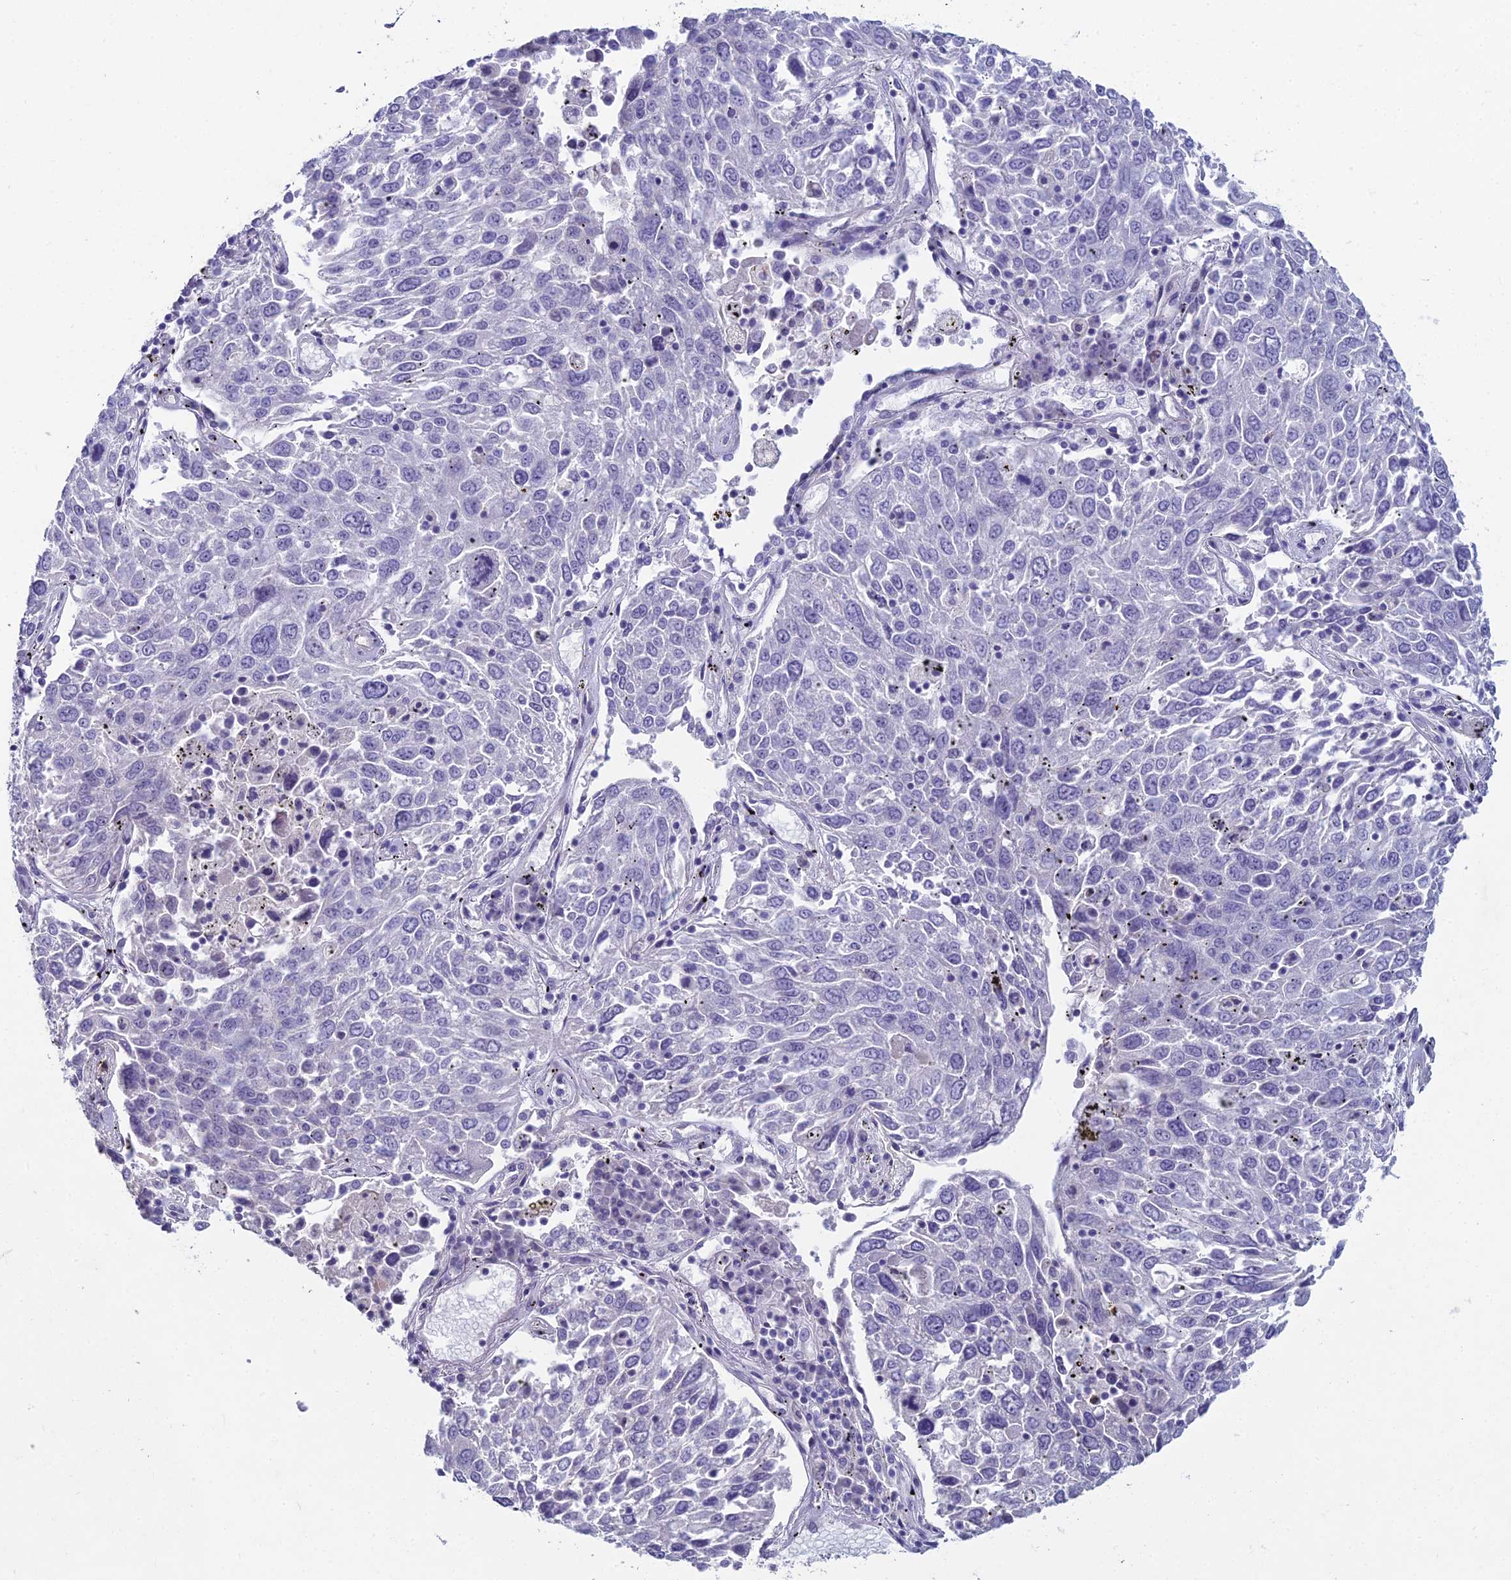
{"staining": {"intensity": "negative", "quantity": "none", "location": "none"}, "tissue": "lung cancer", "cell_type": "Tumor cells", "image_type": "cancer", "snomed": [{"axis": "morphology", "description": "Squamous cell carcinoma, NOS"}, {"axis": "topography", "description": "Lung"}], "caption": "This is a histopathology image of immunohistochemistry (IHC) staining of lung cancer (squamous cell carcinoma), which shows no staining in tumor cells.", "gene": "NCAM1", "patient": {"sex": "male", "age": 65}}